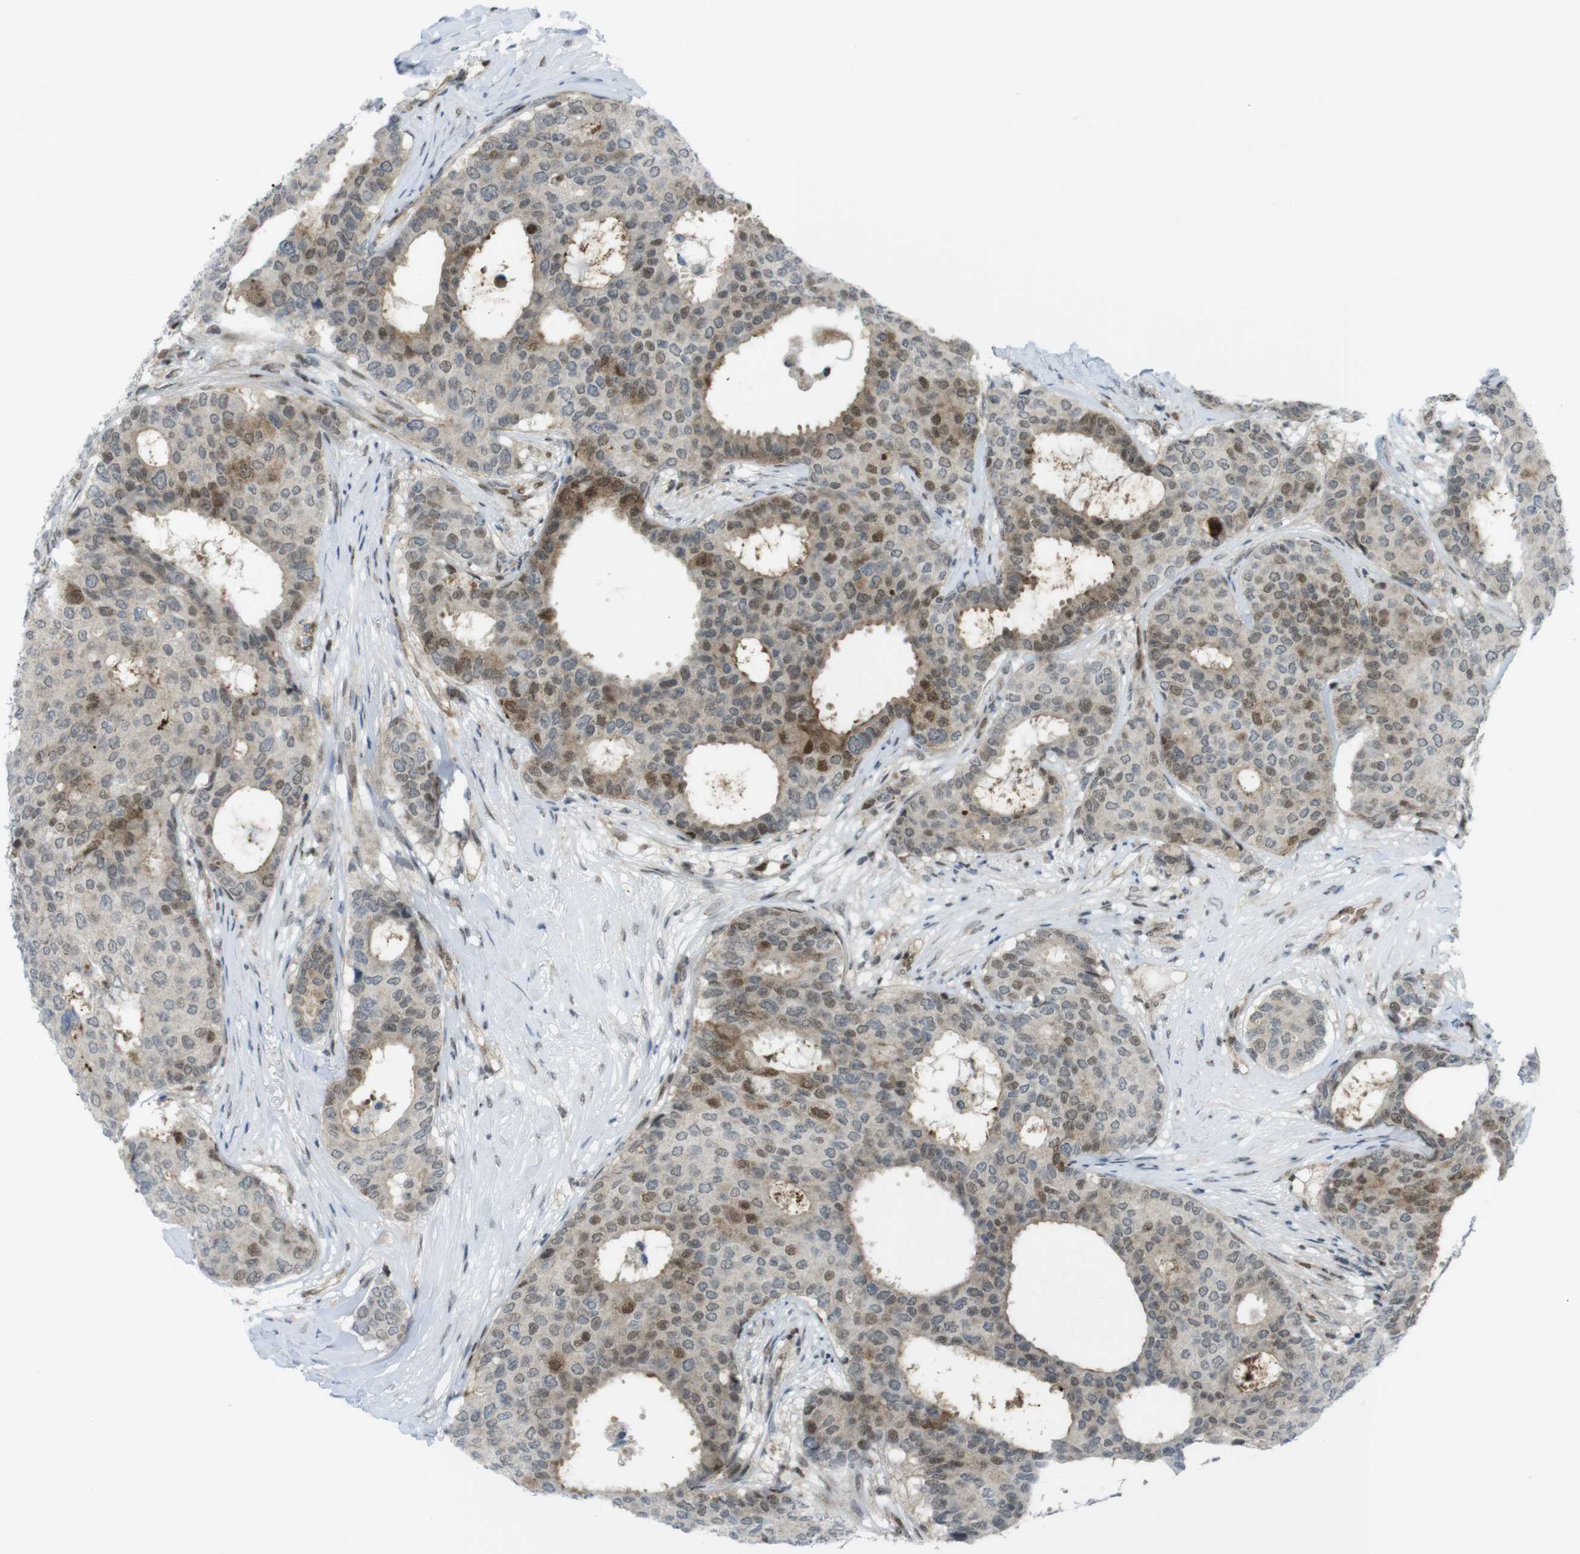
{"staining": {"intensity": "moderate", "quantity": "25%-75%", "location": "cytoplasmic/membranous,nuclear"}, "tissue": "breast cancer", "cell_type": "Tumor cells", "image_type": "cancer", "snomed": [{"axis": "morphology", "description": "Duct carcinoma"}, {"axis": "topography", "description": "Breast"}], "caption": "Protein expression analysis of breast cancer (invasive ductal carcinoma) displays moderate cytoplasmic/membranous and nuclear positivity in about 25%-75% of tumor cells. The staining was performed using DAB, with brown indicating positive protein expression. Nuclei are stained blue with hematoxylin.", "gene": "UBB", "patient": {"sex": "female", "age": 75}}